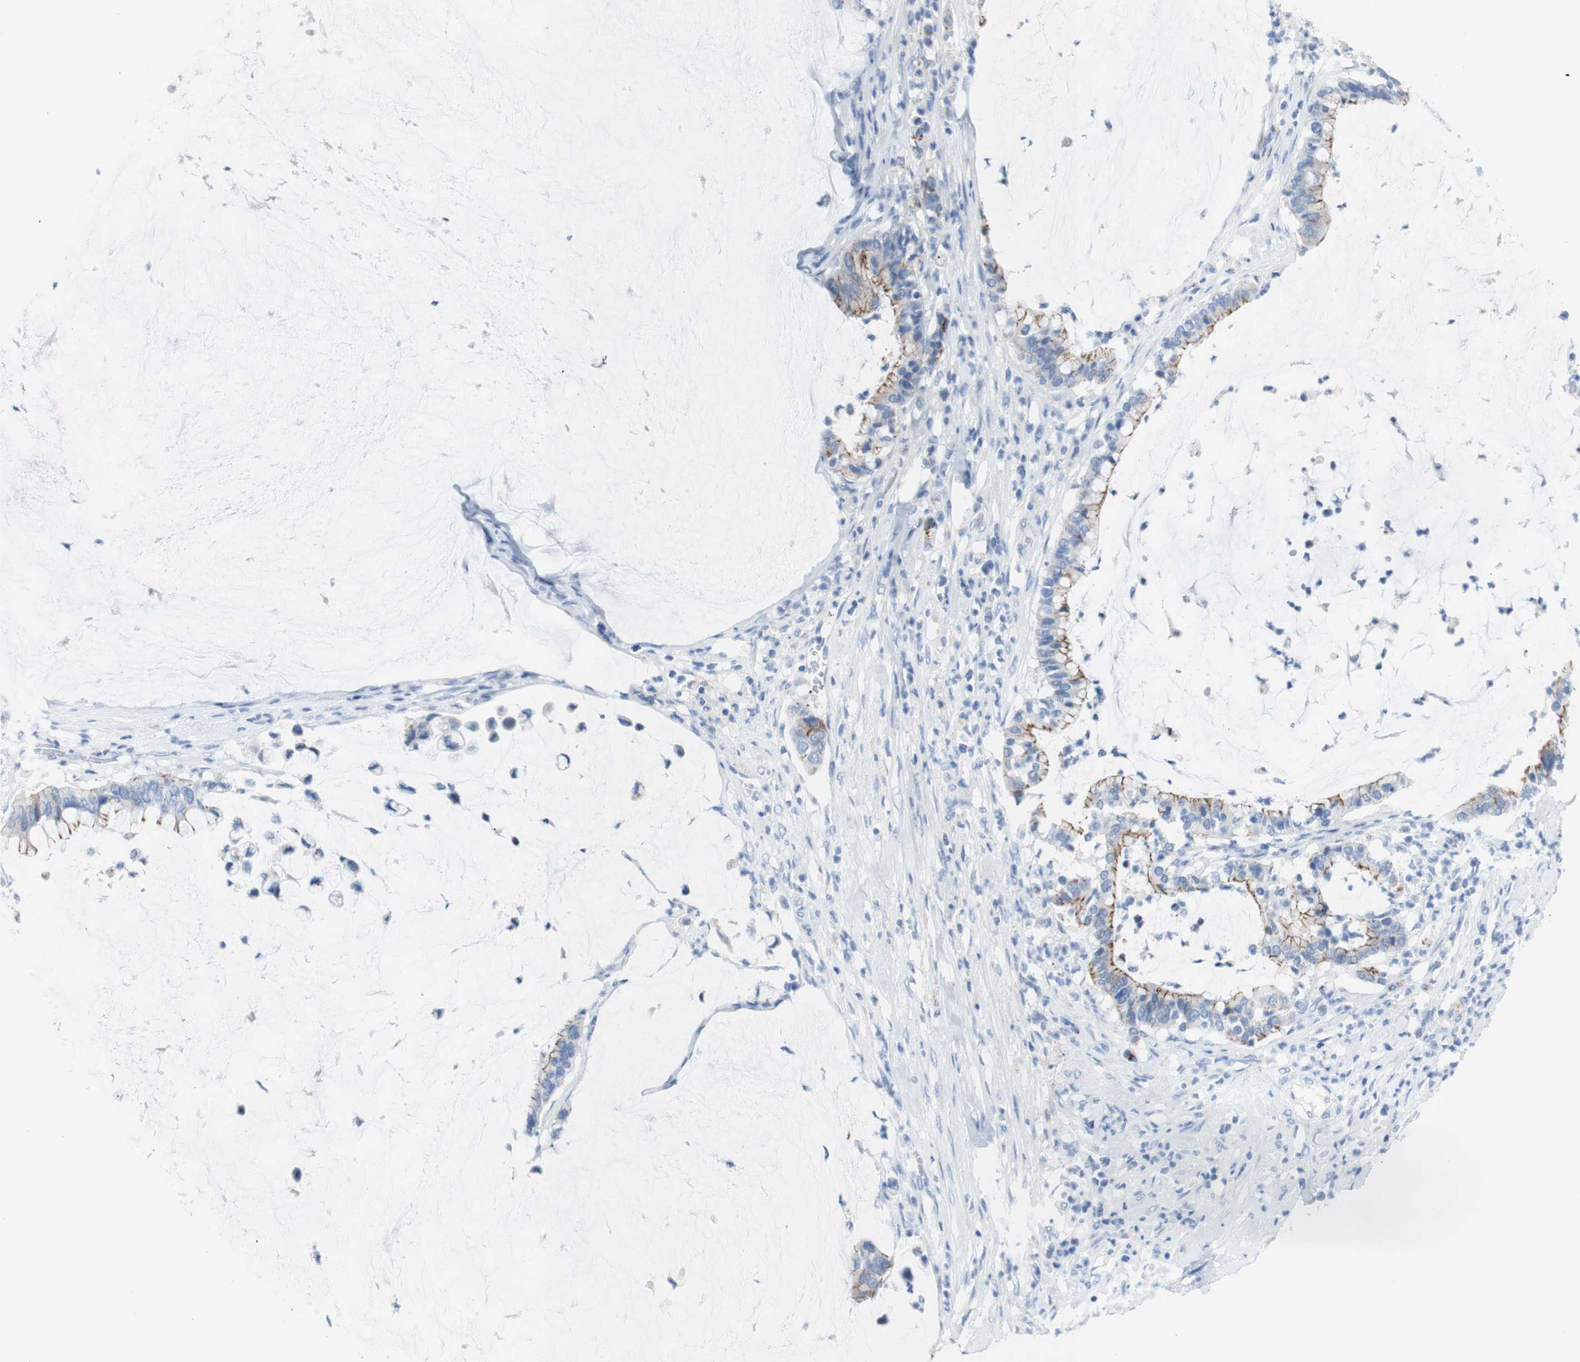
{"staining": {"intensity": "moderate", "quantity": "25%-75%", "location": "cytoplasmic/membranous"}, "tissue": "pancreatic cancer", "cell_type": "Tumor cells", "image_type": "cancer", "snomed": [{"axis": "morphology", "description": "Adenocarcinoma, NOS"}, {"axis": "topography", "description": "Pancreas"}], "caption": "IHC (DAB (3,3'-diaminobenzidine)) staining of pancreatic adenocarcinoma reveals moderate cytoplasmic/membranous protein positivity in about 25%-75% of tumor cells.", "gene": "DSC2", "patient": {"sex": "male", "age": 41}}